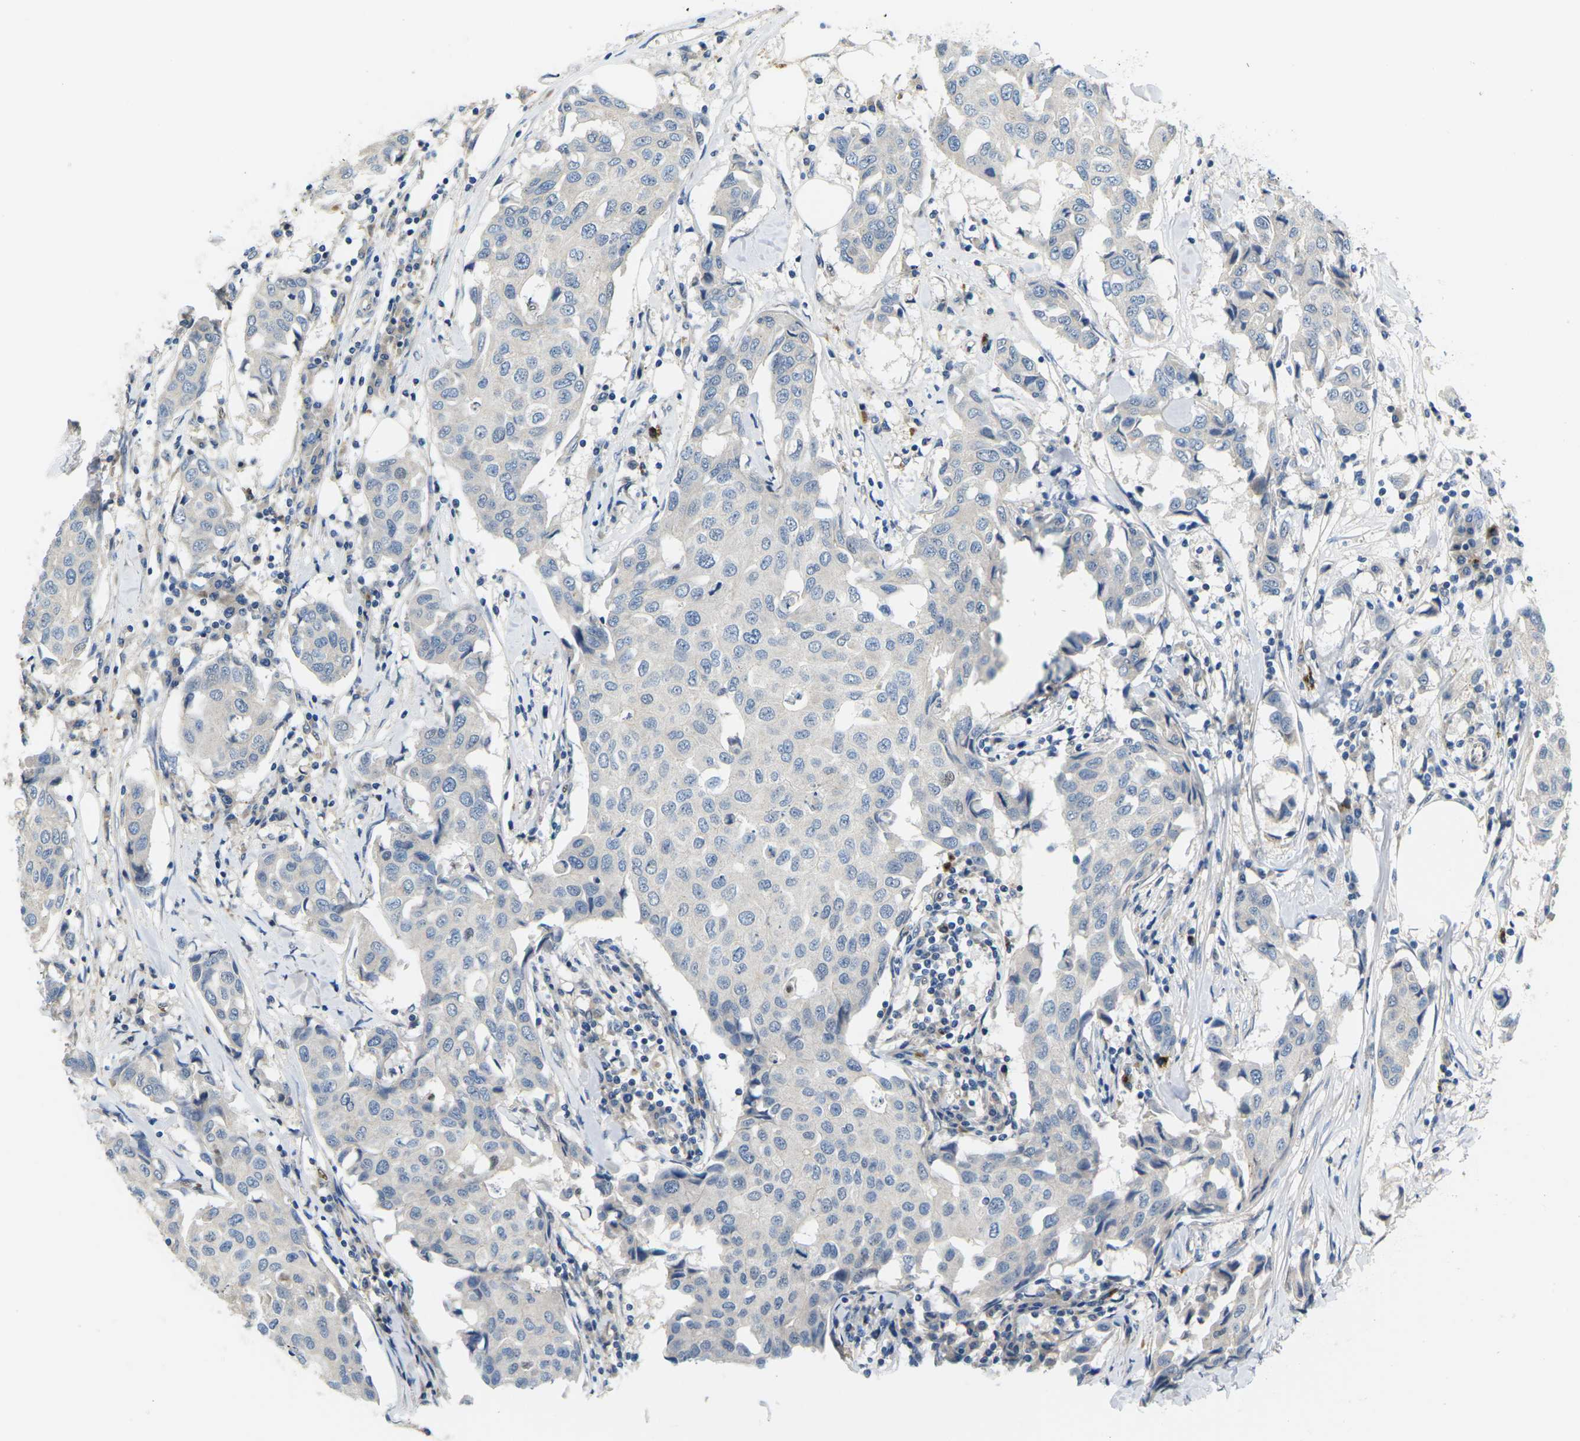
{"staining": {"intensity": "negative", "quantity": "none", "location": "none"}, "tissue": "breast cancer", "cell_type": "Tumor cells", "image_type": "cancer", "snomed": [{"axis": "morphology", "description": "Duct carcinoma"}, {"axis": "topography", "description": "Breast"}], "caption": "IHC of human breast intraductal carcinoma exhibits no expression in tumor cells.", "gene": "ERBB4", "patient": {"sex": "female", "age": 80}}